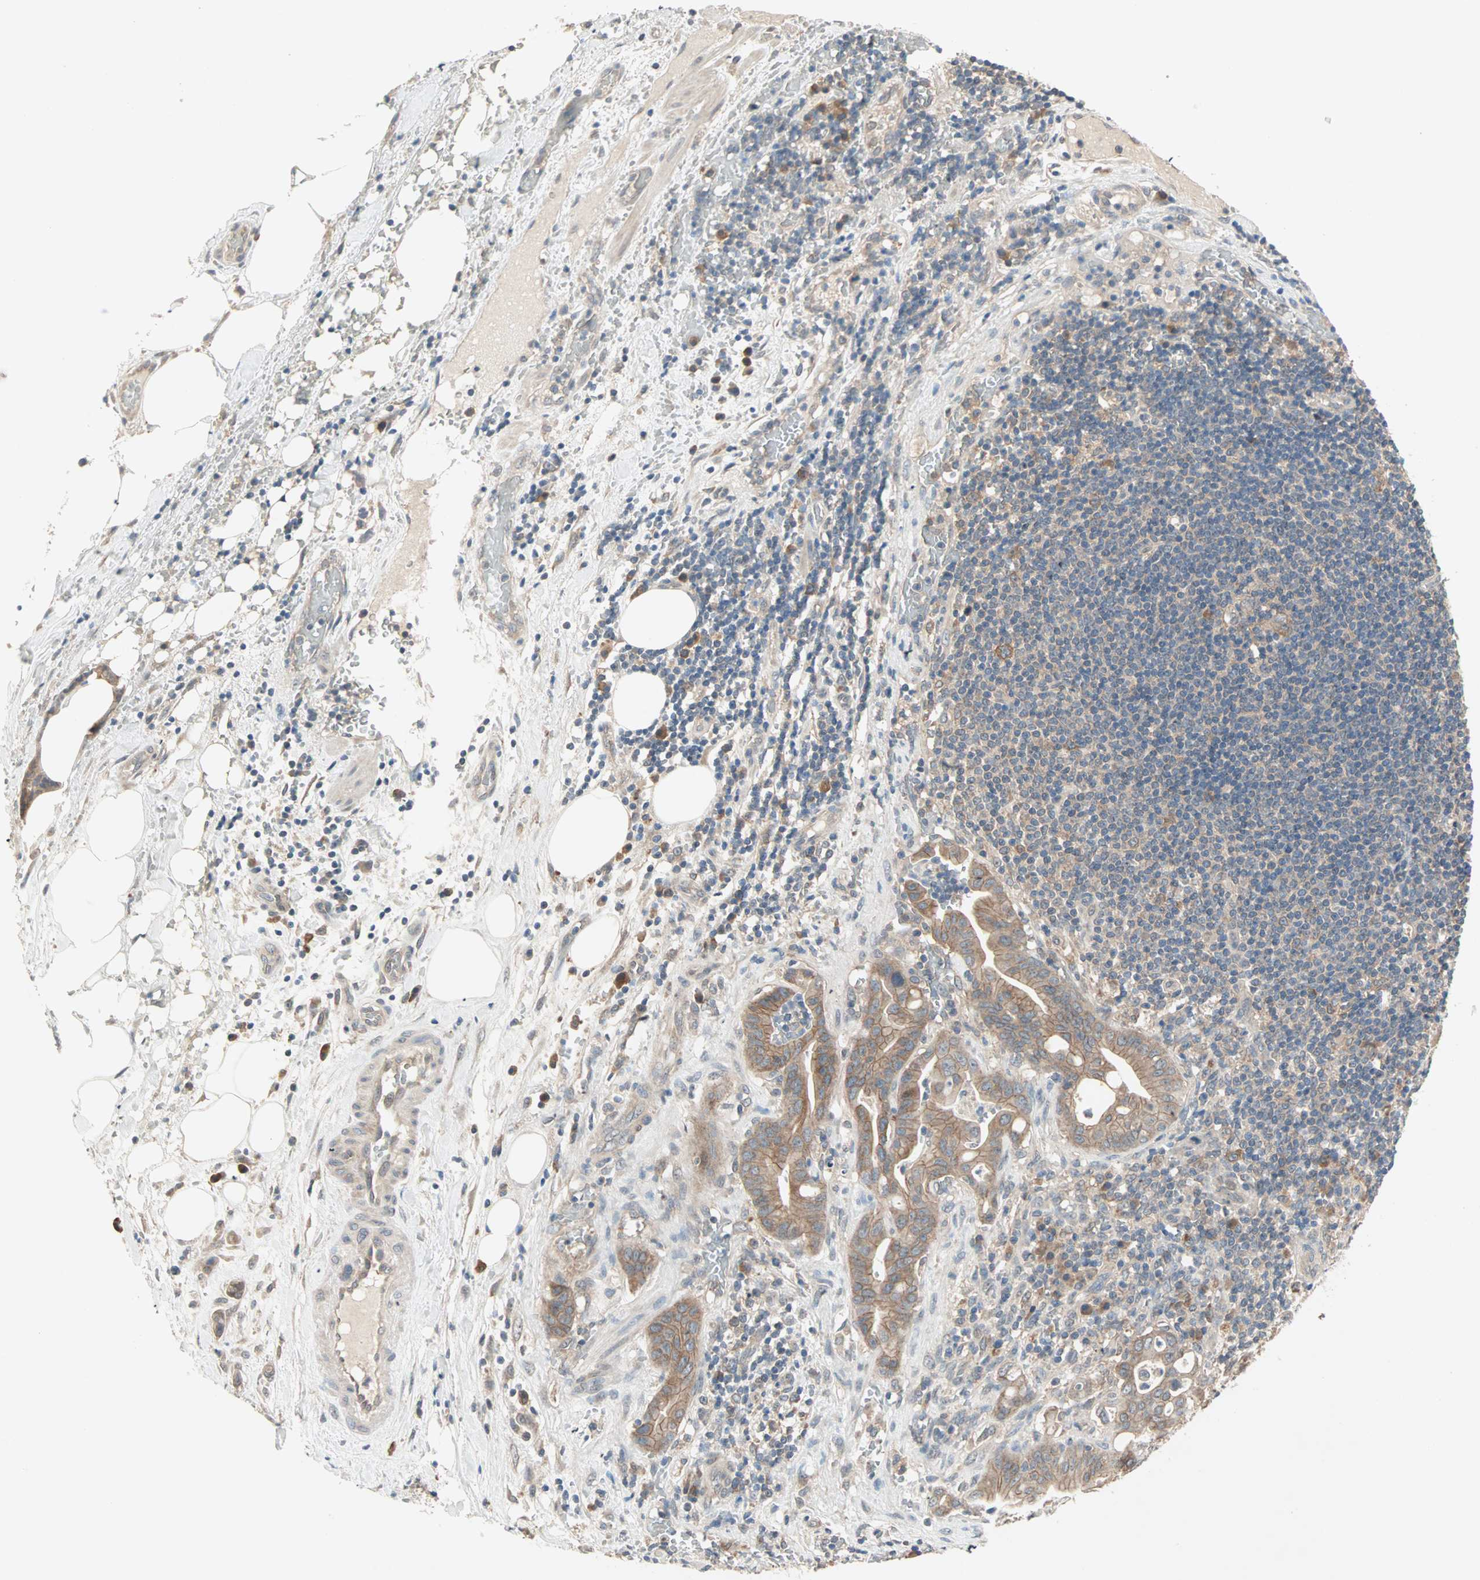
{"staining": {"intensity": "moderate", "quantity": ">75%", "location": "cytoplasmic/membranous"}, "tissue": "liver cancer", "cell_type": "Tumor cells", "image_type": "cancer", "snomed": [{"axis": "morphology", "description": "Cholangiocarcinoma"}, {"axis": "topography", "description": "Liver"}], "caption": "This image reveals liver cancer stained with IHC to label a protein in brown. The cytoplasmic/membranous of tumor cells show moderate positivity for the protein. Nuclei are counter-stained blue.", "gene": "TTF2", "patient": {"sex": "female", "age": 68}}